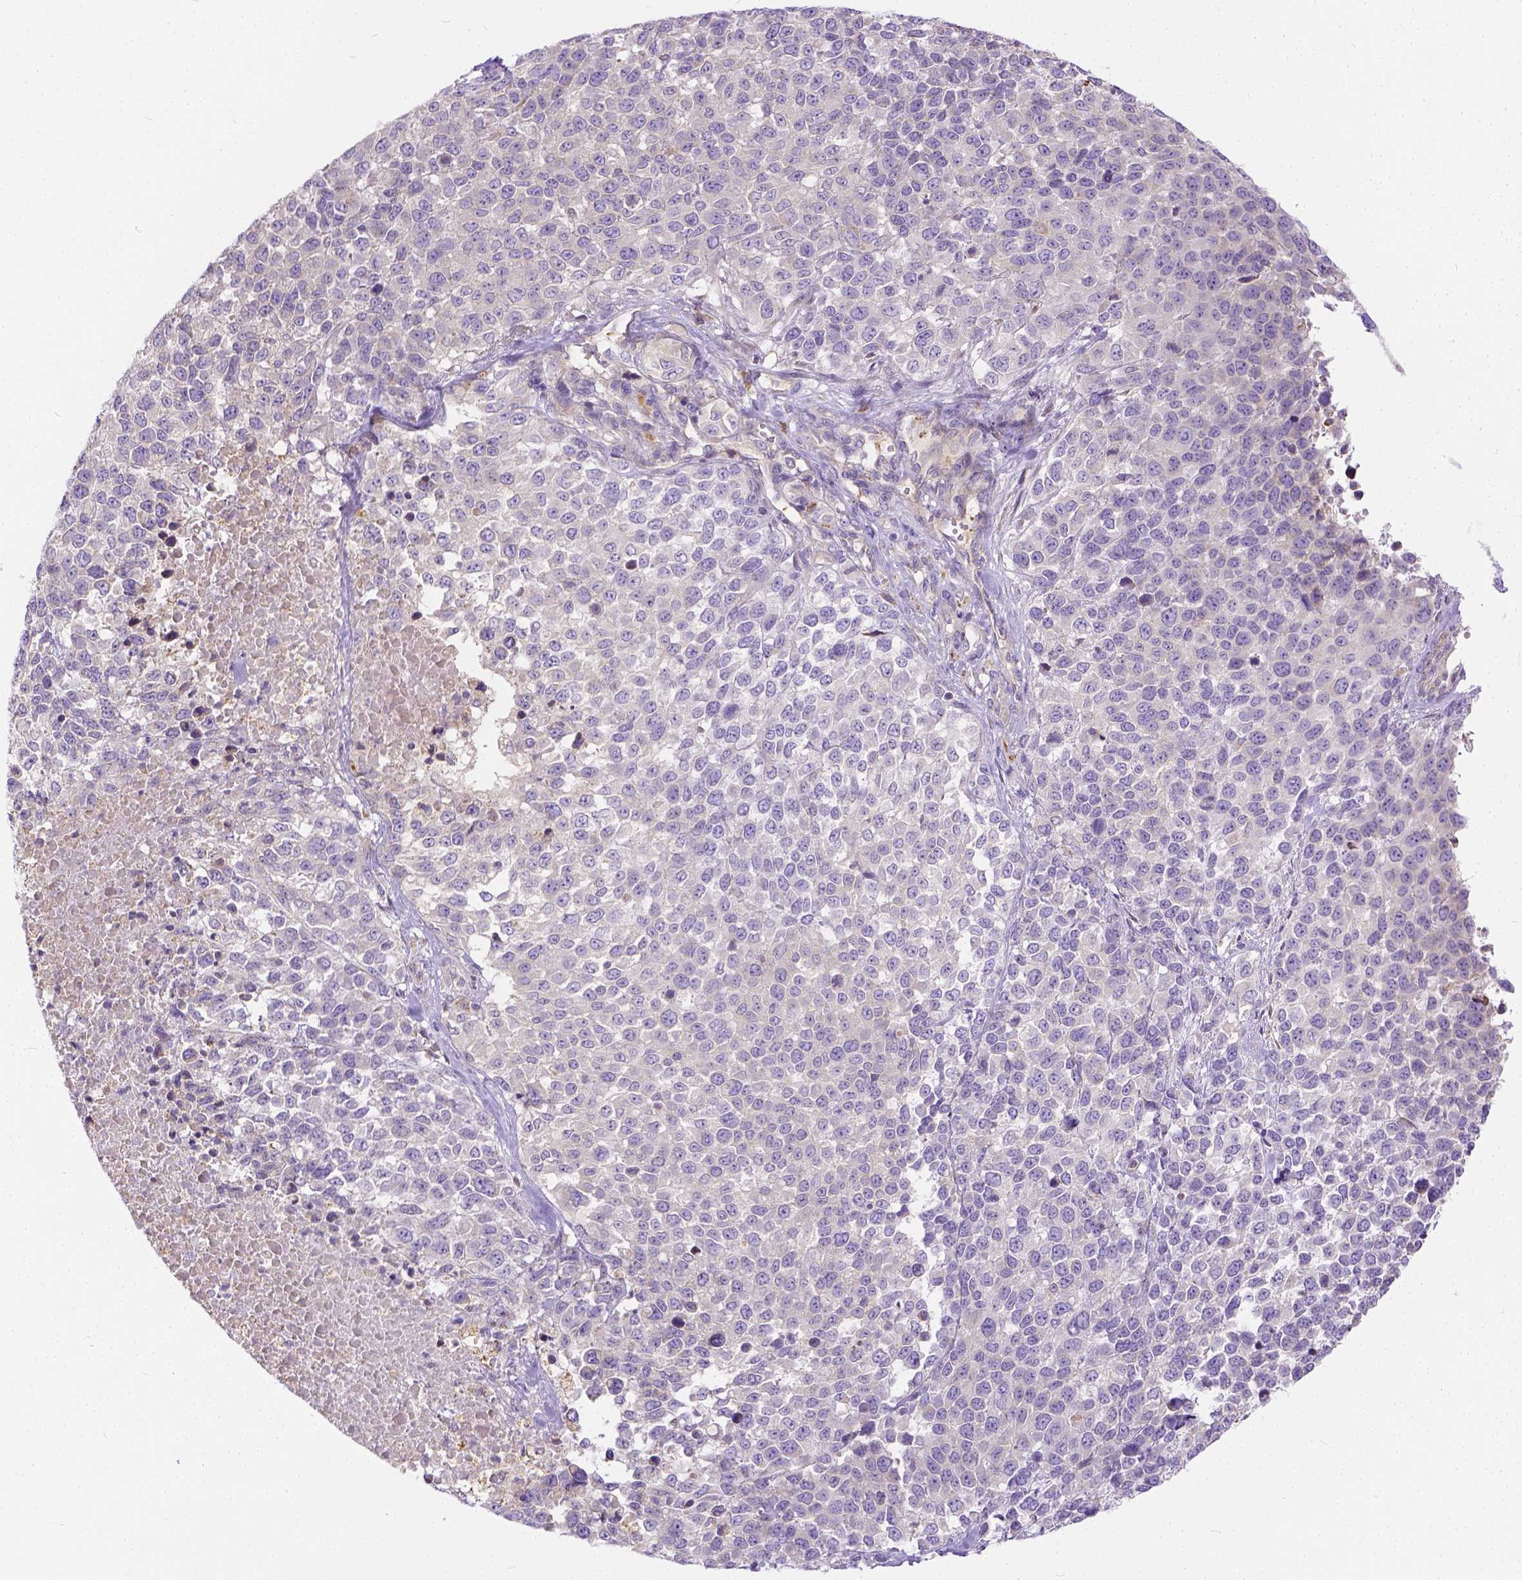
{"staining": {"intensity": "negative", "quantity": "none", "location": "none"}, "tissue": "melanoma", "cell_type": "Tumor cells", "image_type": "cancer", "snomed": [{"axis": "morphology", "description": "Malignant melanoma, Metastatic site"}, {"axis": "topography", "description": "Skin"}], "caption": "Immunohistochemical staining of melanoma exhibits no significant expression in tumor cells.", "gene": "CADM4", "patient": {"sex": "male", "age": 84}}